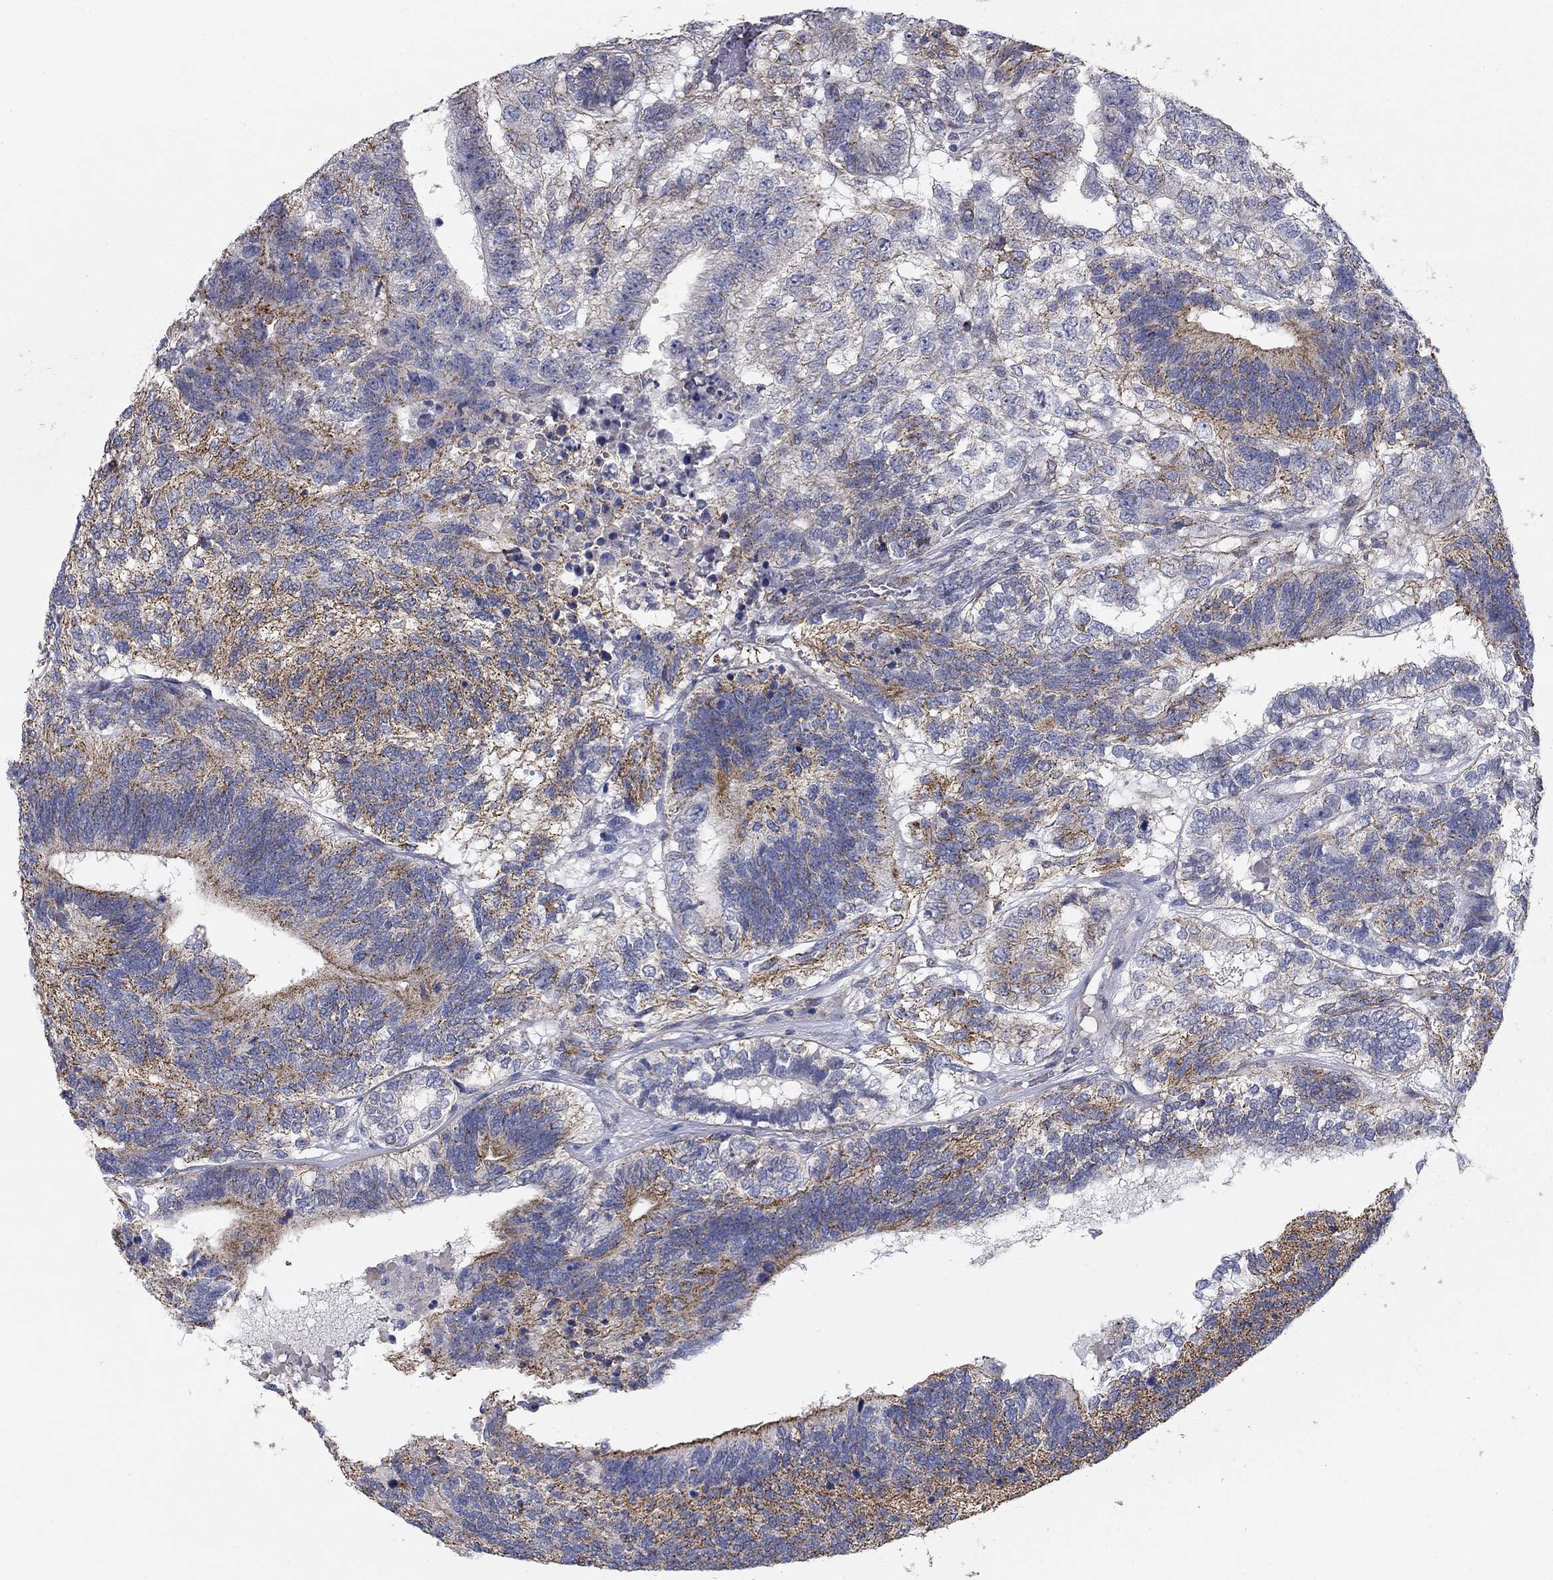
{"staining": {"intensity": "strong", "quantity": "25%-75%", "location": "cytoplasmic/membranous"}, "tissue": "testis cancer", "cell_type": "Tumor cells", "image_type": "cancer", "snomed": [{"axis": "morphology", "description": "Seminoma, NOS"}, {"axis": "morphology", "description": "Carcinoma, Embryonal, NOS"}, {"axis": "topography", "description": "Testis"}], "caption": "DAB (3,3'-diaminobenzidine) immunohistochemical staining of human testis cancer demonstrates strong cytoplasmic/membranous protein staining in about 25%-75% of tumor cells.", "gene": "SEPTIN3", "patient": {"sex": "male", "age": 41}}